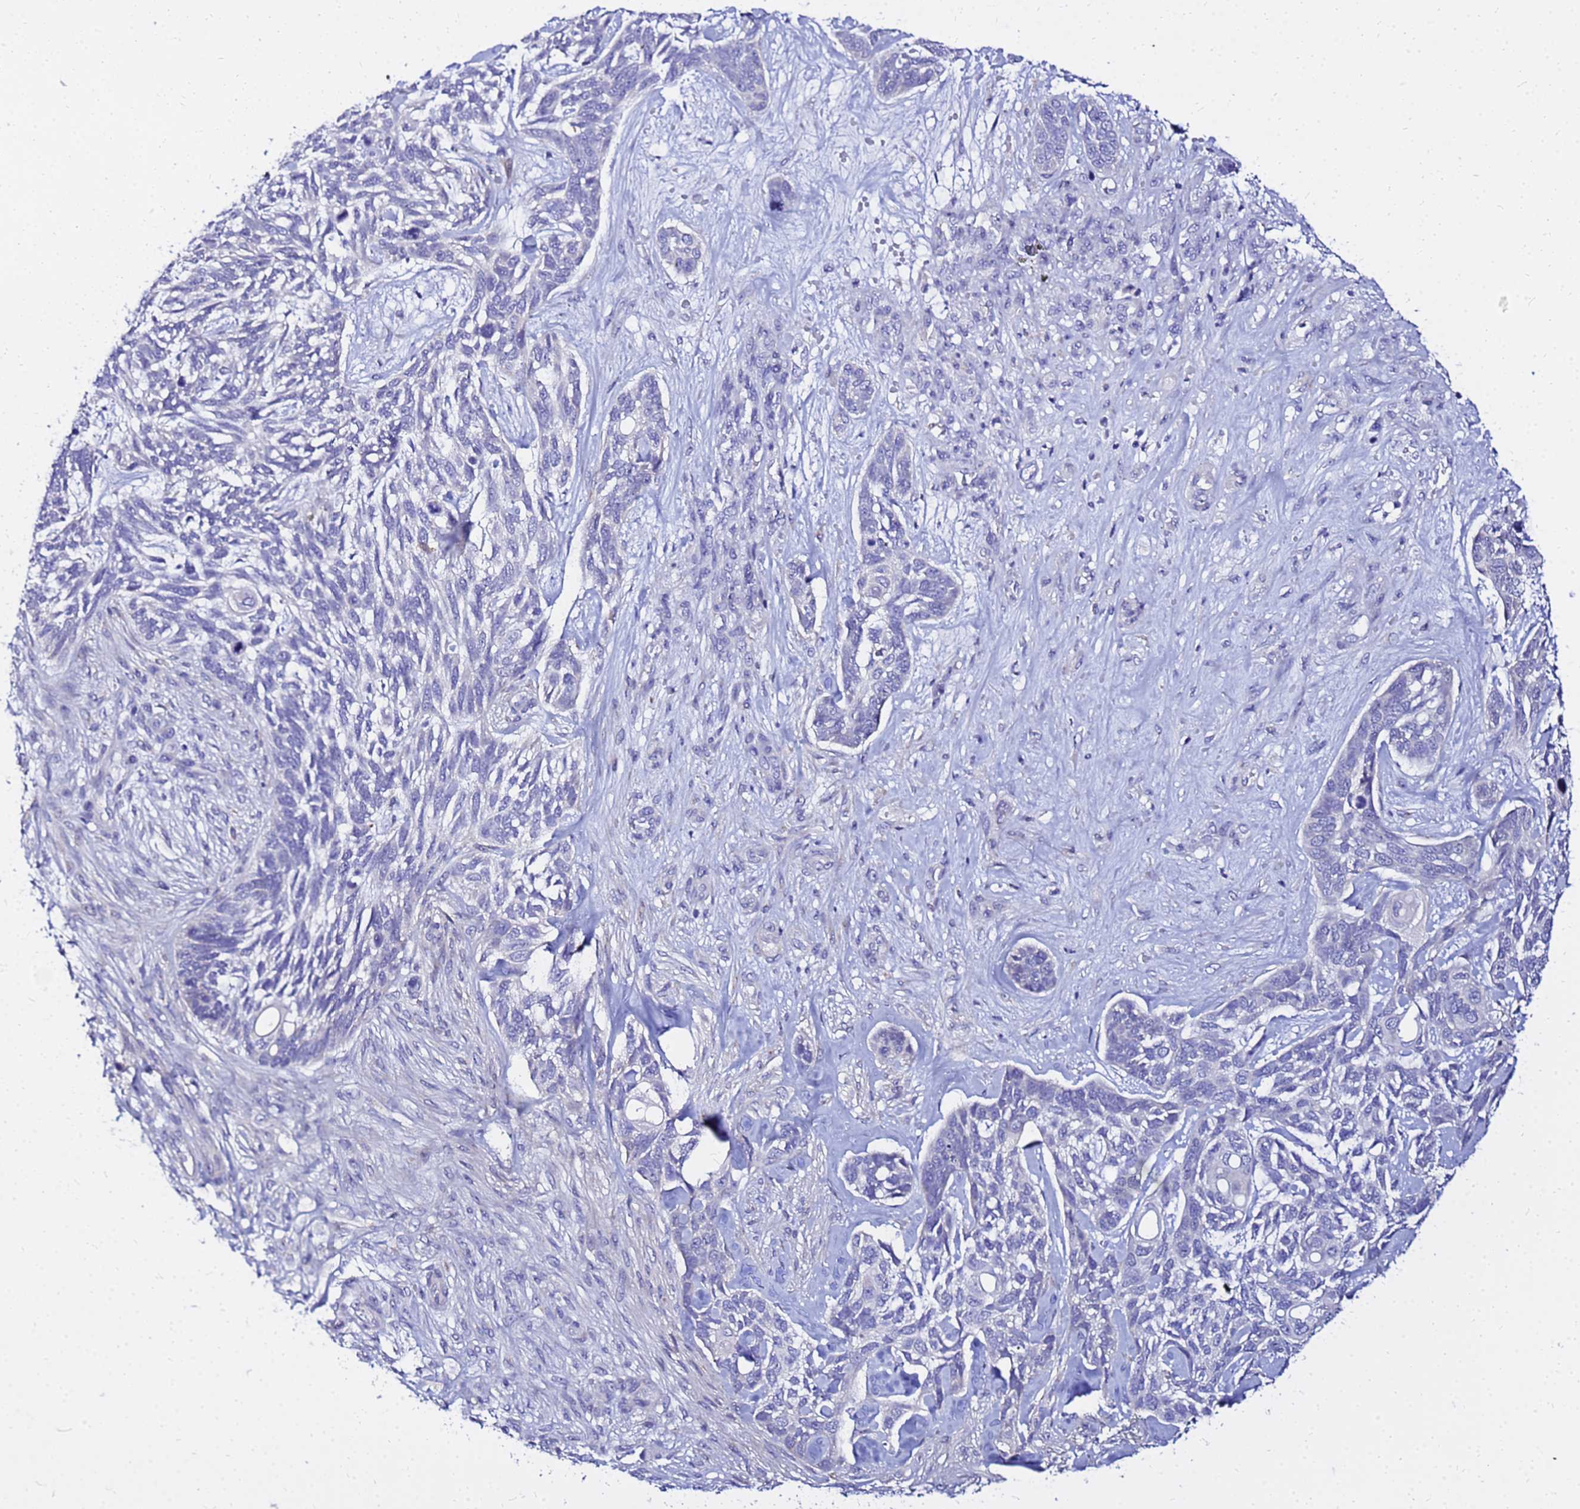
{"staining": {"intensity": "negative", "quantity": "none", "location": "none"}, "tissue": "skin cancer", "cell_type": "Tumor cells", "image_type": "cancer", "snomed": [{"axis": "morphology", "description": "Basal cell carcinoma"}, {"axis": "topography", "description": "Skin"}], "caption": "This is an IHC histopathology image of basal cell carcinoma (skin). There is no expression in tumor cells.", "gene": "HERC5", "patient": {"sex": "male", "age": 88}}